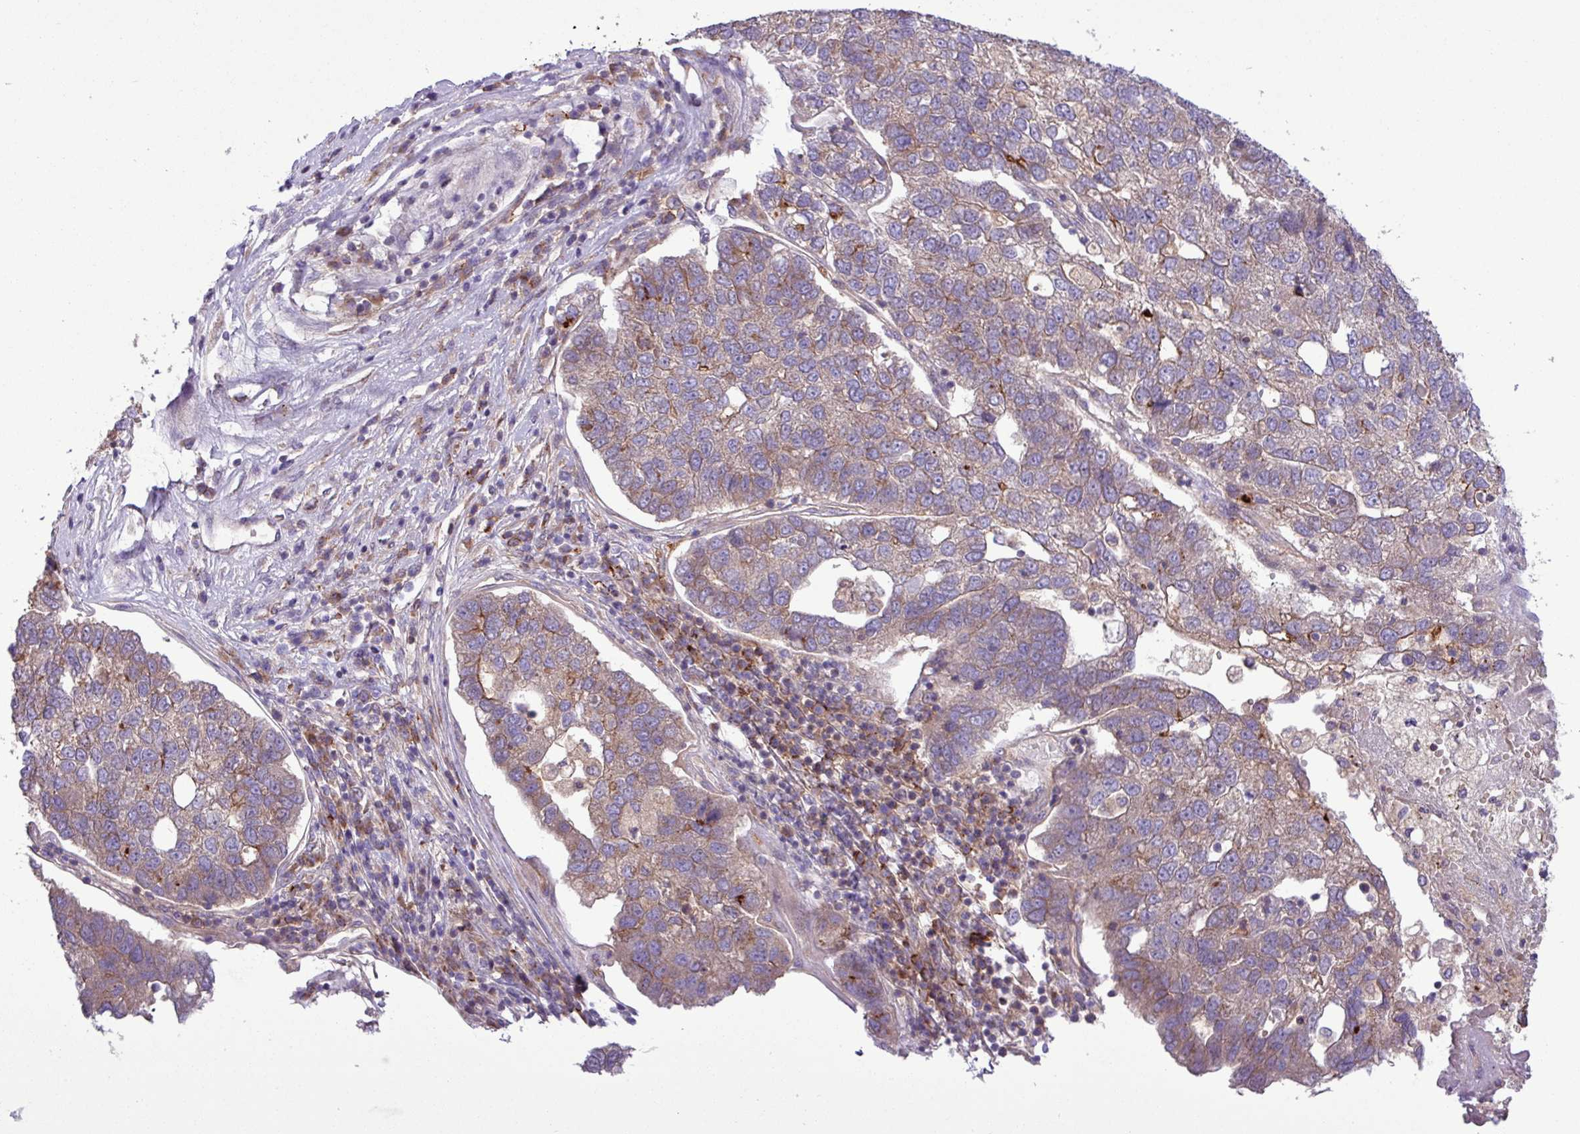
{"staining": {"intensity": "weak", "quantity": "25%-75%", "location": "cytoplasmic/membranous"}, "tissue": "pancreatic cancer", "cell_type": "Tumor cells", "image_type": "cancer", "snomed": [{"axis": "morphology", "description": "Adenocarcinoma, NOS"}, {"axis": "topography", "description": "Pancreas"}], "caption": "Brown immunohistochemical staining in pancreatic cancer shows weak cytoplasmic/membranous staining in about 25%-75% of tumor cells. (IHC, brightfield microscopy, high magnification).", "gene": "RAB19", "patient": {"sex": "female", "age": 61}}